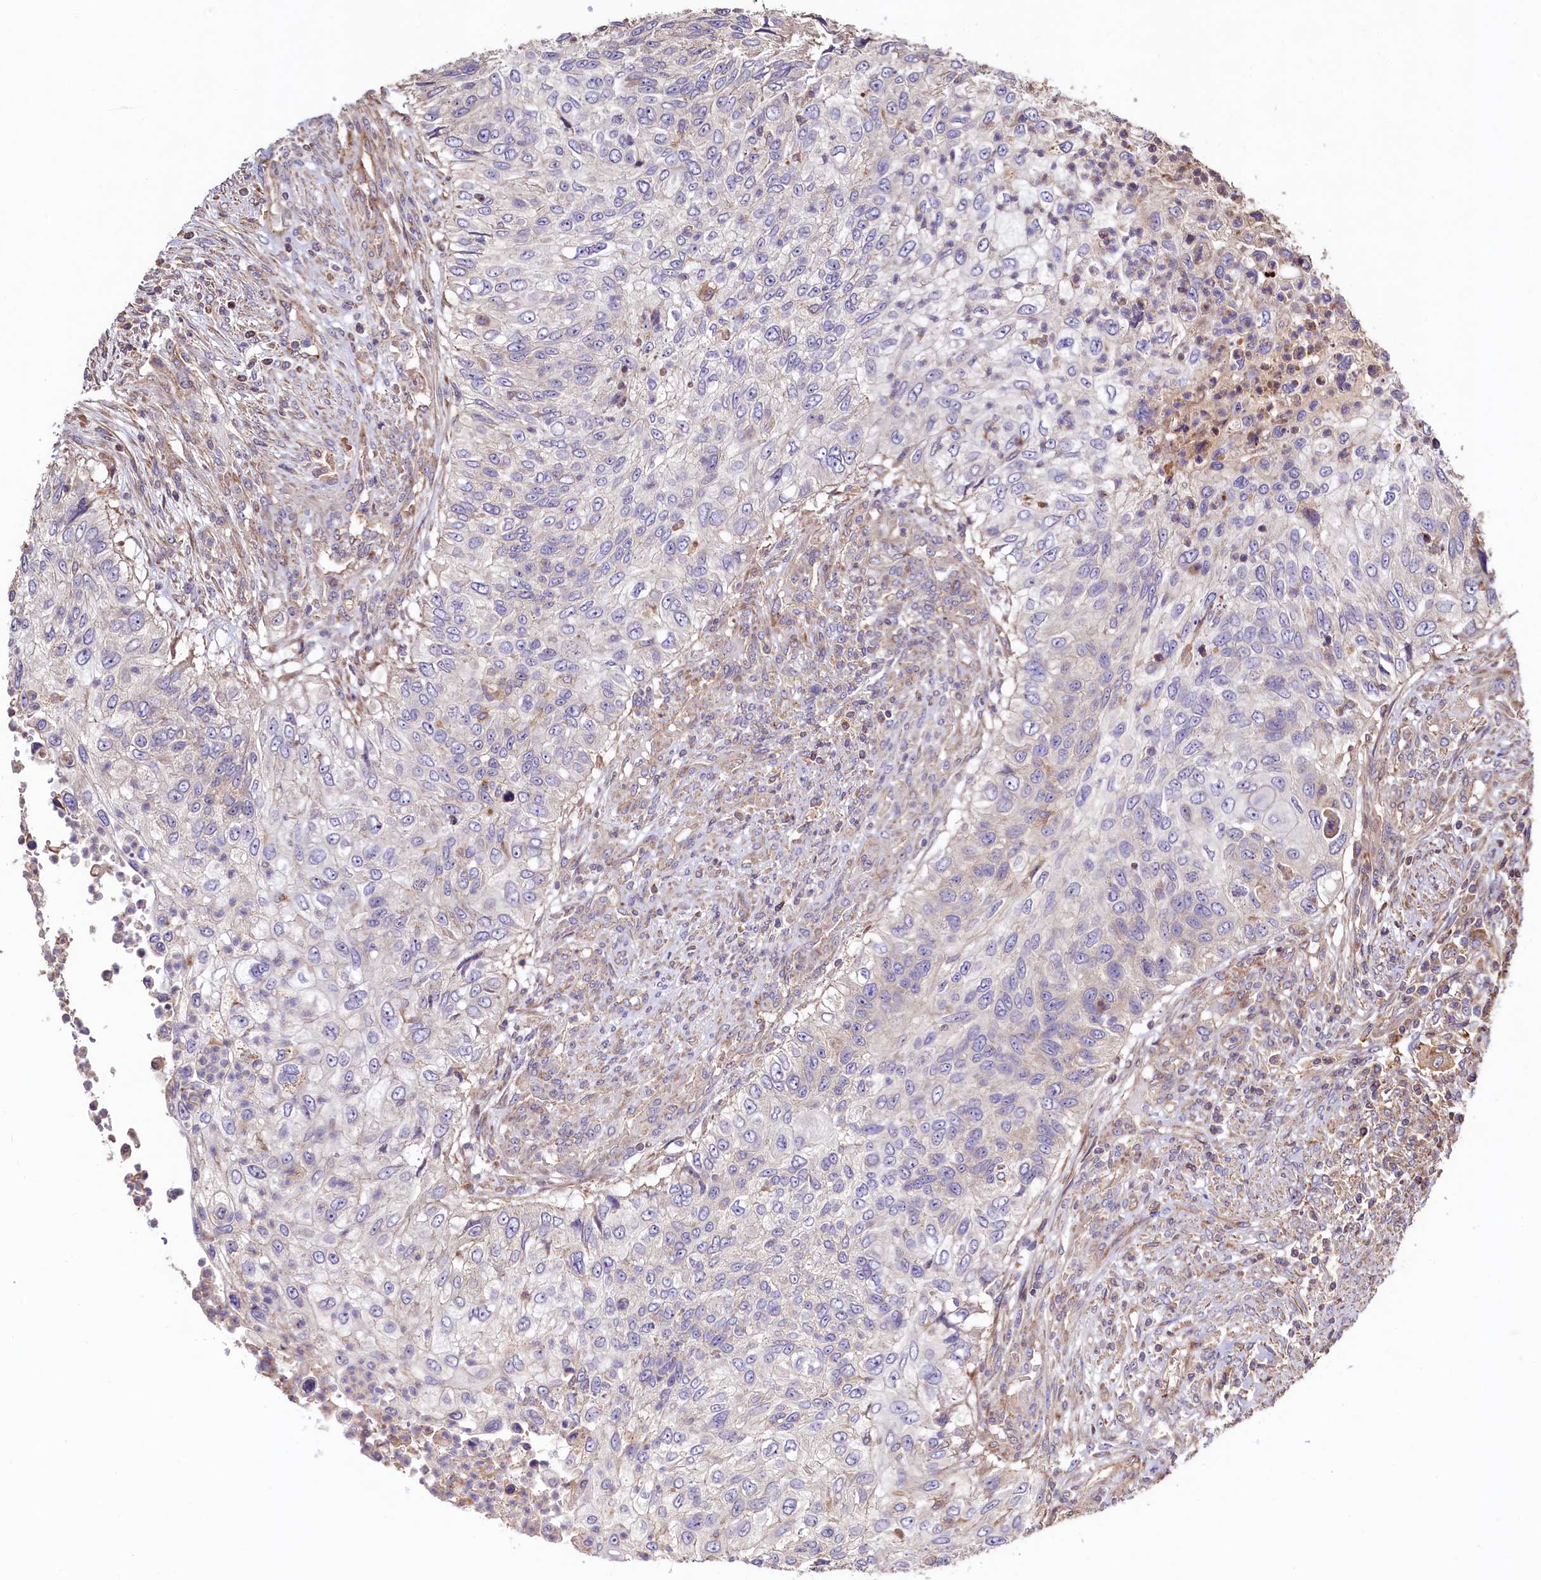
{"staining": {"intensity": "negative", "quantity": "none", "location": "none"}, "tissue": "urothelial cancer", "cell_type": "Tumor cells", "image_type": "cancer", "snomed": [{"axis": "morphology", "description": "Urothelial carcinoma, High grade"}, {"axis": "topography", "description": "Urinary bladder"}], "caption": "This is an immunohistochemistry micrograph of urothelial carcinoma (high-grade). There is no positivity in tumor cells.", "gene": "KLHDC4", "patient": {"sex": "female", "age": 60}}